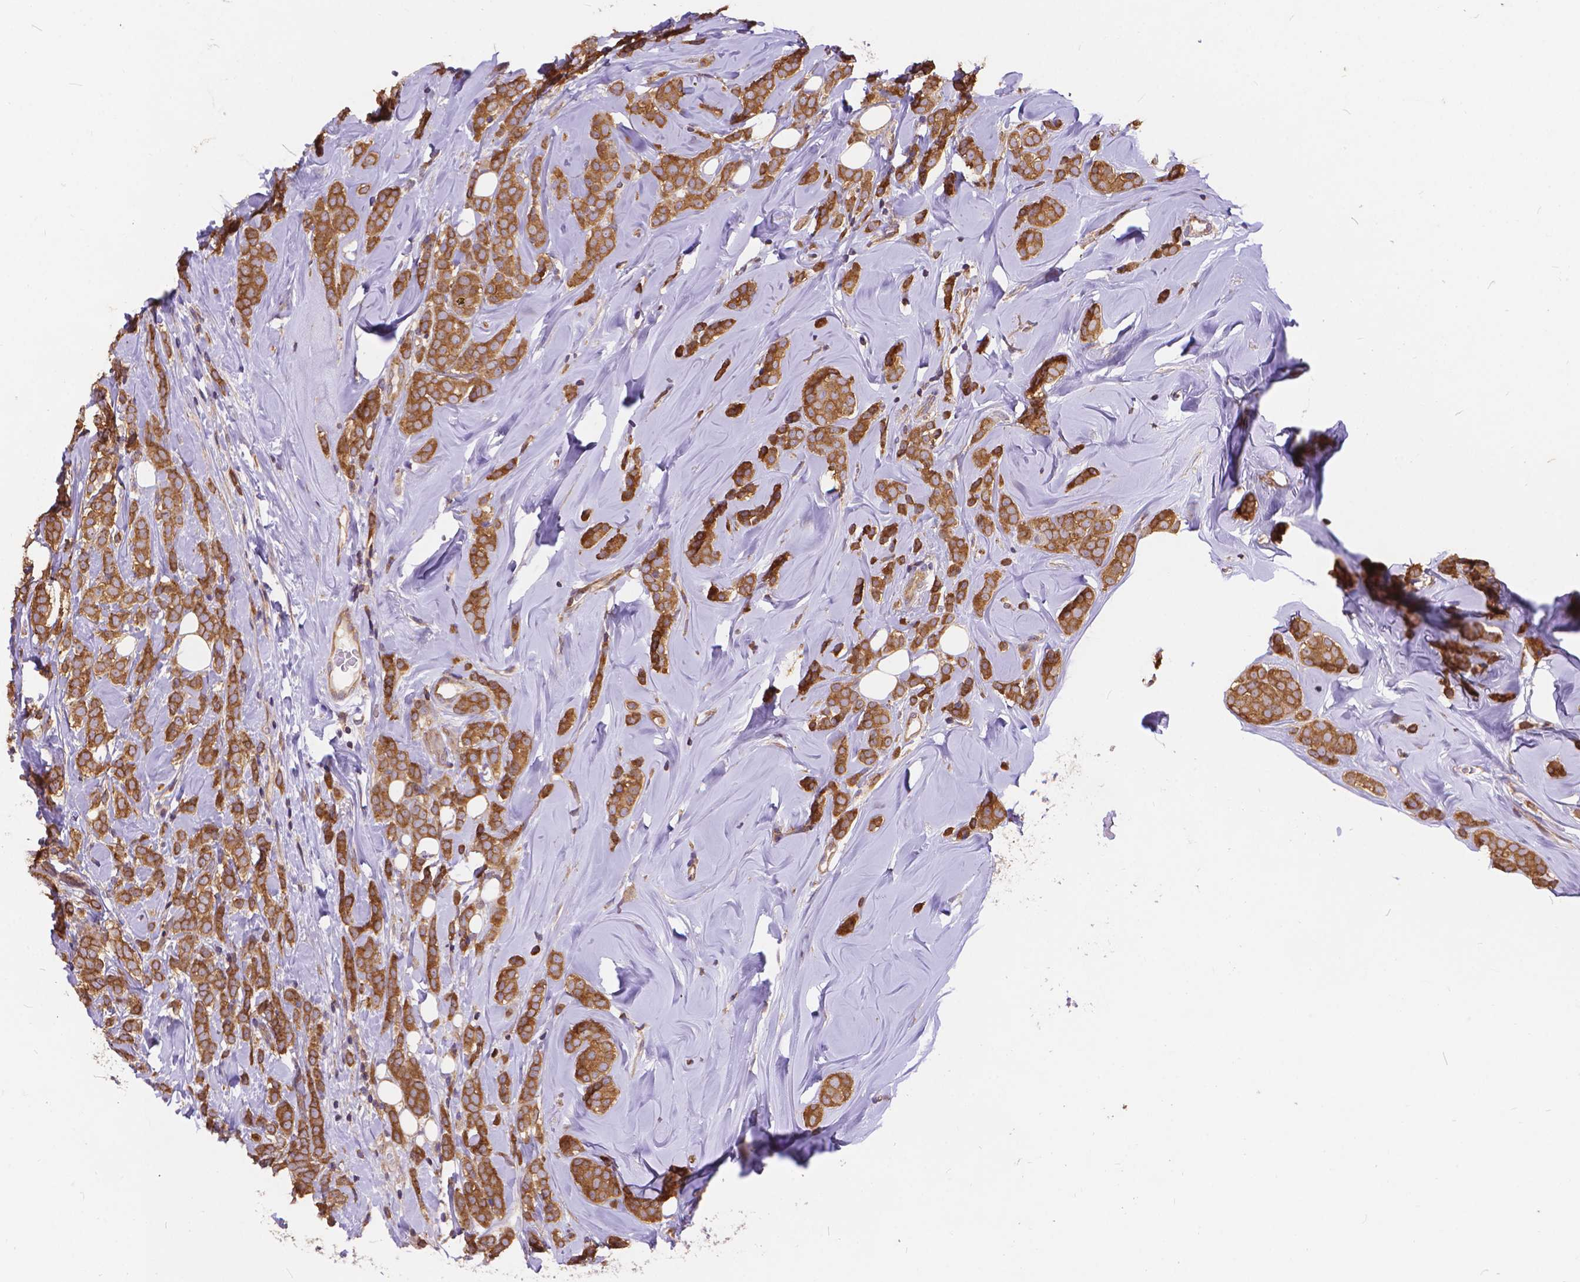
{"staining": {"intensity": "moderate", "quantity": ">75%", "location": "cytoplasmic/membranous"}, "tissue": "breast cancer", "cell_type": "Tumor cells", "image_type": "cancer", "snomed": [{"axis": "morphology", "description": "Lobular carcinoma"}, {"axis": "topography", "description": "Breast"}], "caption": "There is medium levels of moderate cytoplasmic/membranous staining in tumor cells of lobular carcinoma (breast), as demonstrated by immunohistochemical staining (brown color).", "gene": "ARAP1", "patient": {"sex": "female", "age": 49}}